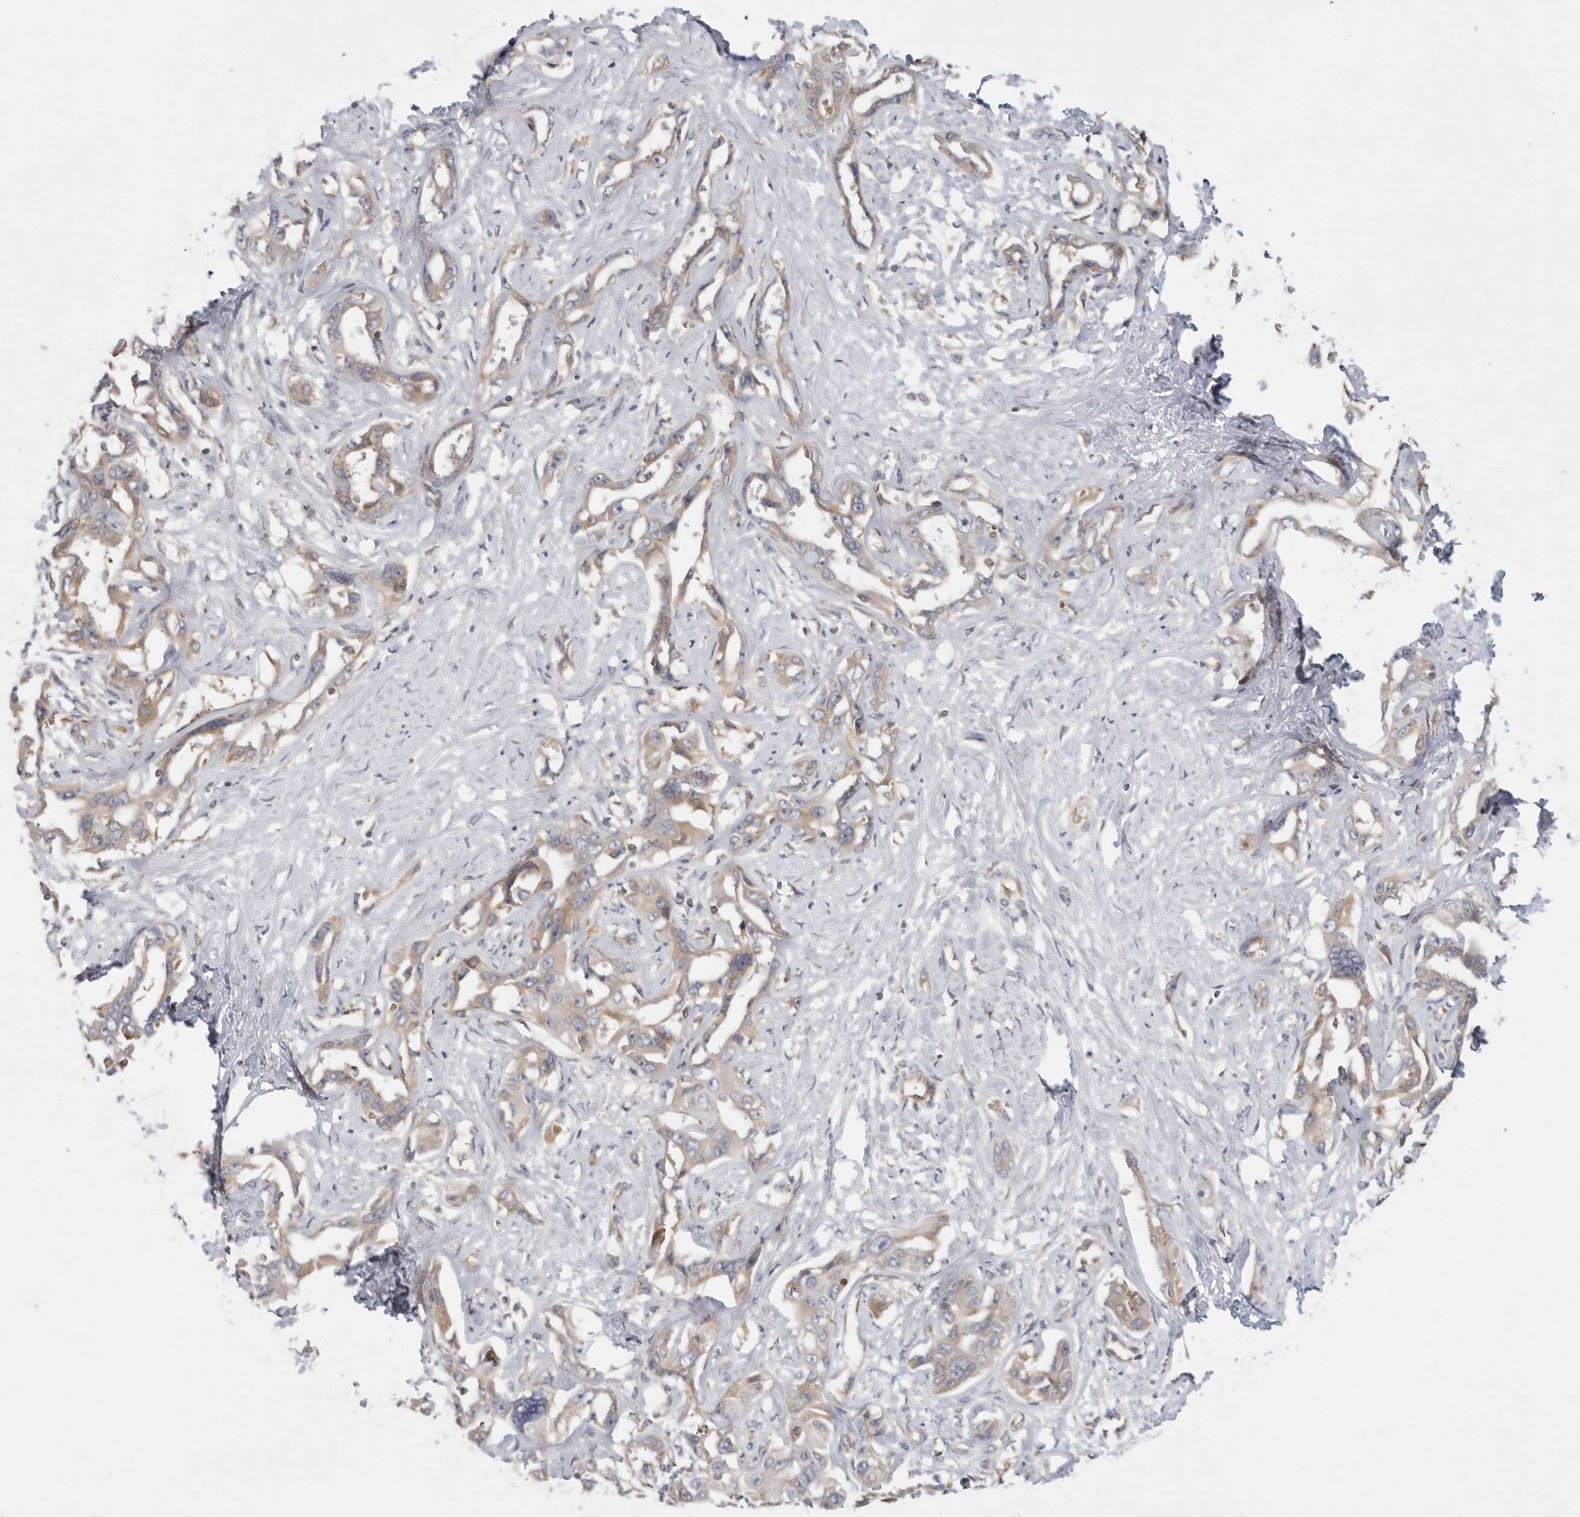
{"staining": {"intensity": "weak", "quantity": ">75%", "location": "cytoplasmic/membranous"}, "tissue": "liver cancer", "cell_type": "Tumor cells", "image_type": "cancer", "snomed": [{"axis": "morphology", "description": "Cholangiocarcinoma"}, {"axis": "topography", "description": "Liver"}], "caption": "The photomicrograph exhibits staining of cholangiocarcinoma (liver), revealing weak cytoplasmic/membranous protein staining (brown color) within tumor cells.", "gene": "BCAP29", "patient": {"sex": "male", "age": 59}}